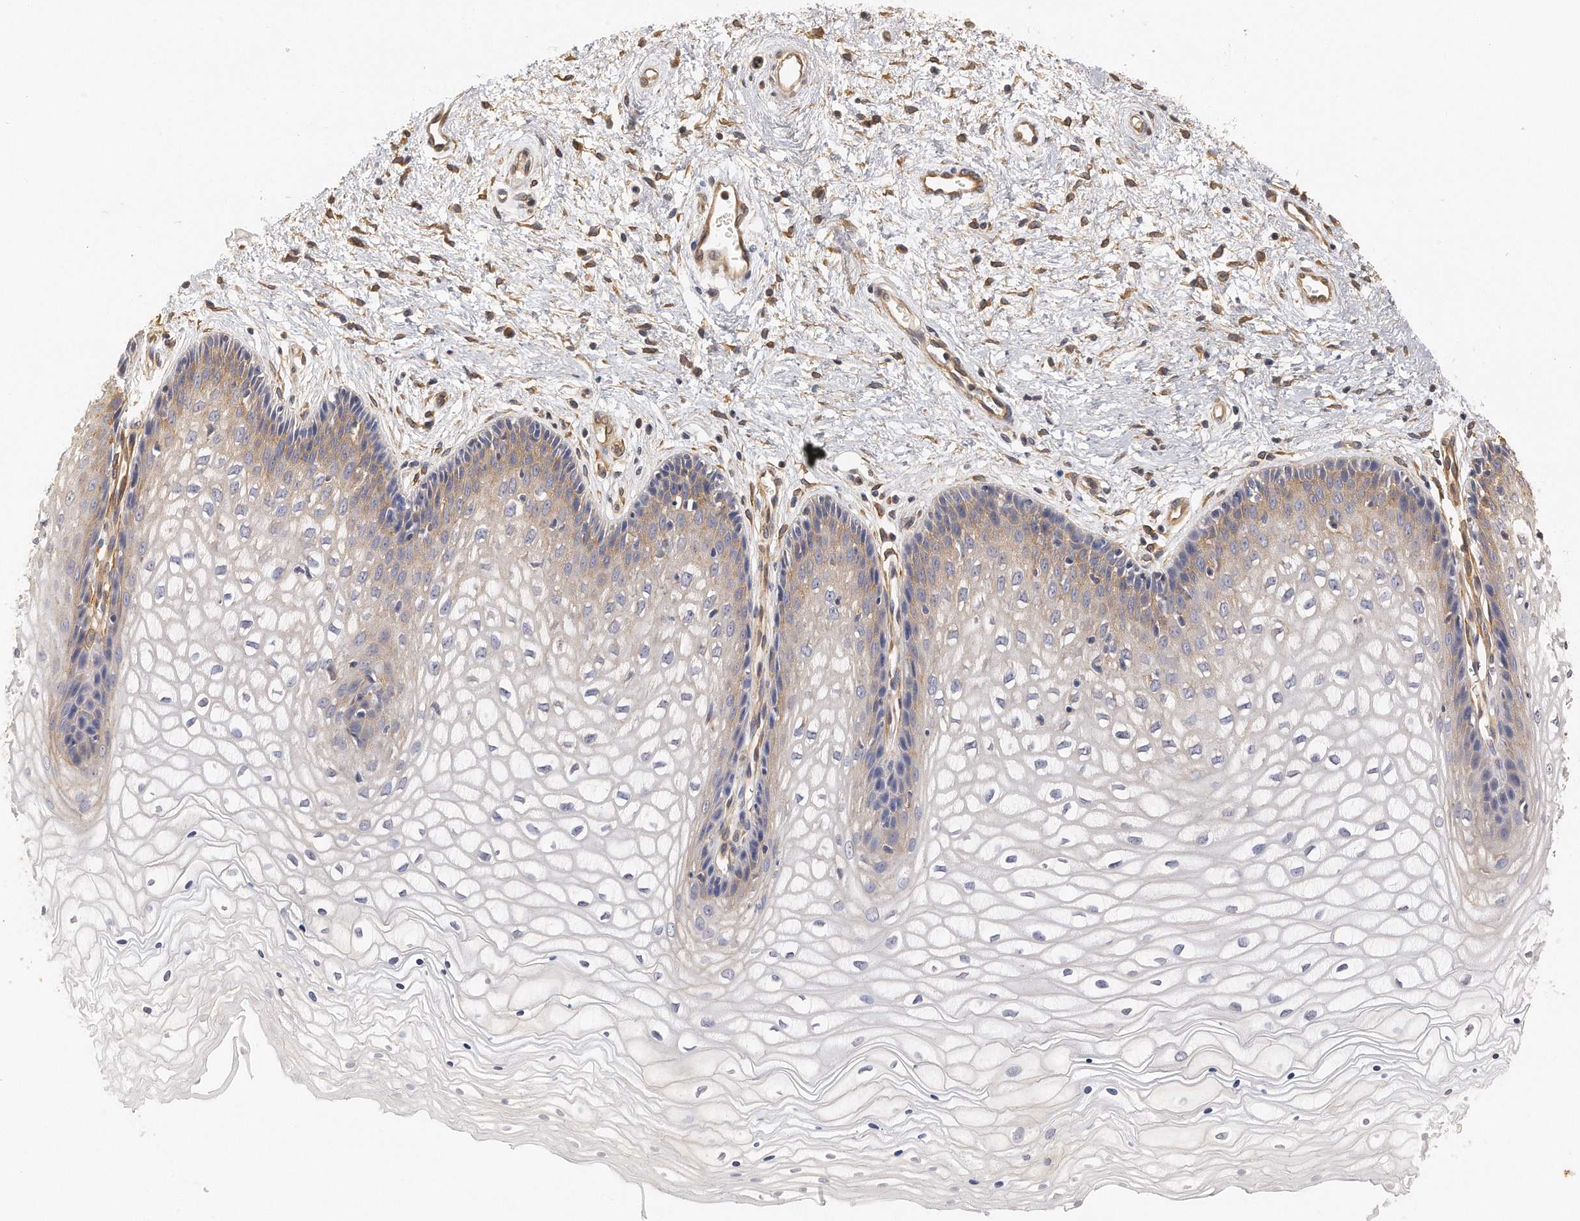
{"staining": {"intensity": "moderate", "quantity": "25%-75%", "location": "cytoplasmic/membranous"}, "tissue": "vagina", "cell_type": "Squamous epithelial cells", "image_type": "normal", "snomed": [{"axis": "morphology", "description": "Normal tissue, NOS"}, {"axis": "topography", "description": "Vagina"}], "caption": "Immunohistochemical staining of normal vagina reveals medium levels of moderate cytoplasmic/membranous expression in about 25%-75% of squamous epithelial cells. Ihc stains the protein of interest in brown and the nuclei are stained blue.", "gene": "CHST7", "patient": {"sex": "female", "age": 34}}